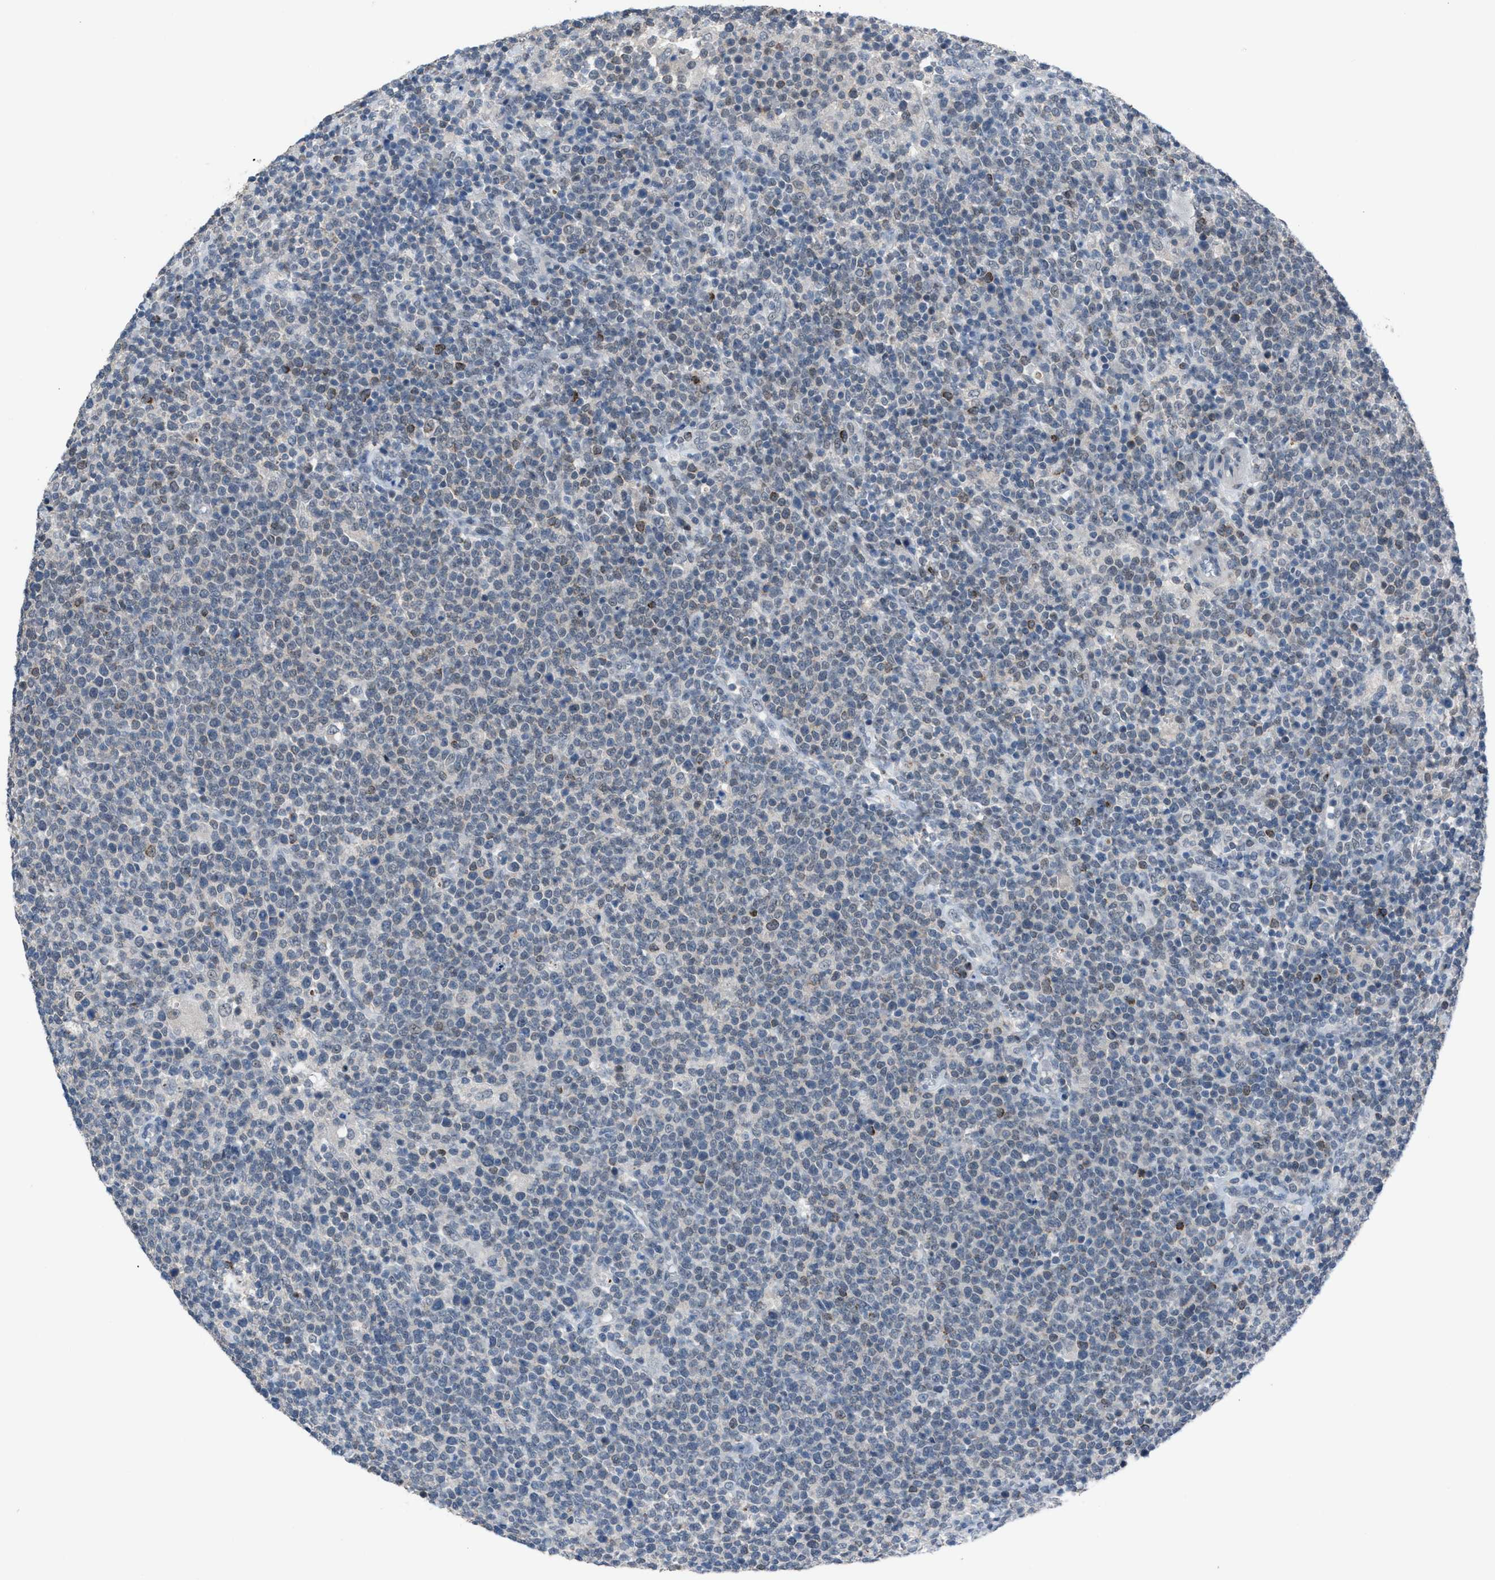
{"staining": {"intensity": "weak", "quantity": "<25%", "location": "cytoplasmic/membranous"}, "tissue": "lymphoma", "cell_type": "Tumor cells", "image_type": "cancer", "snomed": [{"axis": "morphology", "description": "Malignant lymphoma, non-Hodgkin's type, High grade"}, {"axis": "topography", "description": "Lymph node"}], "caption": "Immunohistochemical staining of human malignant lymphoma, non-Hodgkin's type (high-grade) shows no significant staining in tumor cells. Brightfield microscopy of IHC stained with DAB (brown) and hematoxylin (blue), captured at high magnification.", "gene": "ANAPC11", "patient": {"sex": "male", "age": 61}}